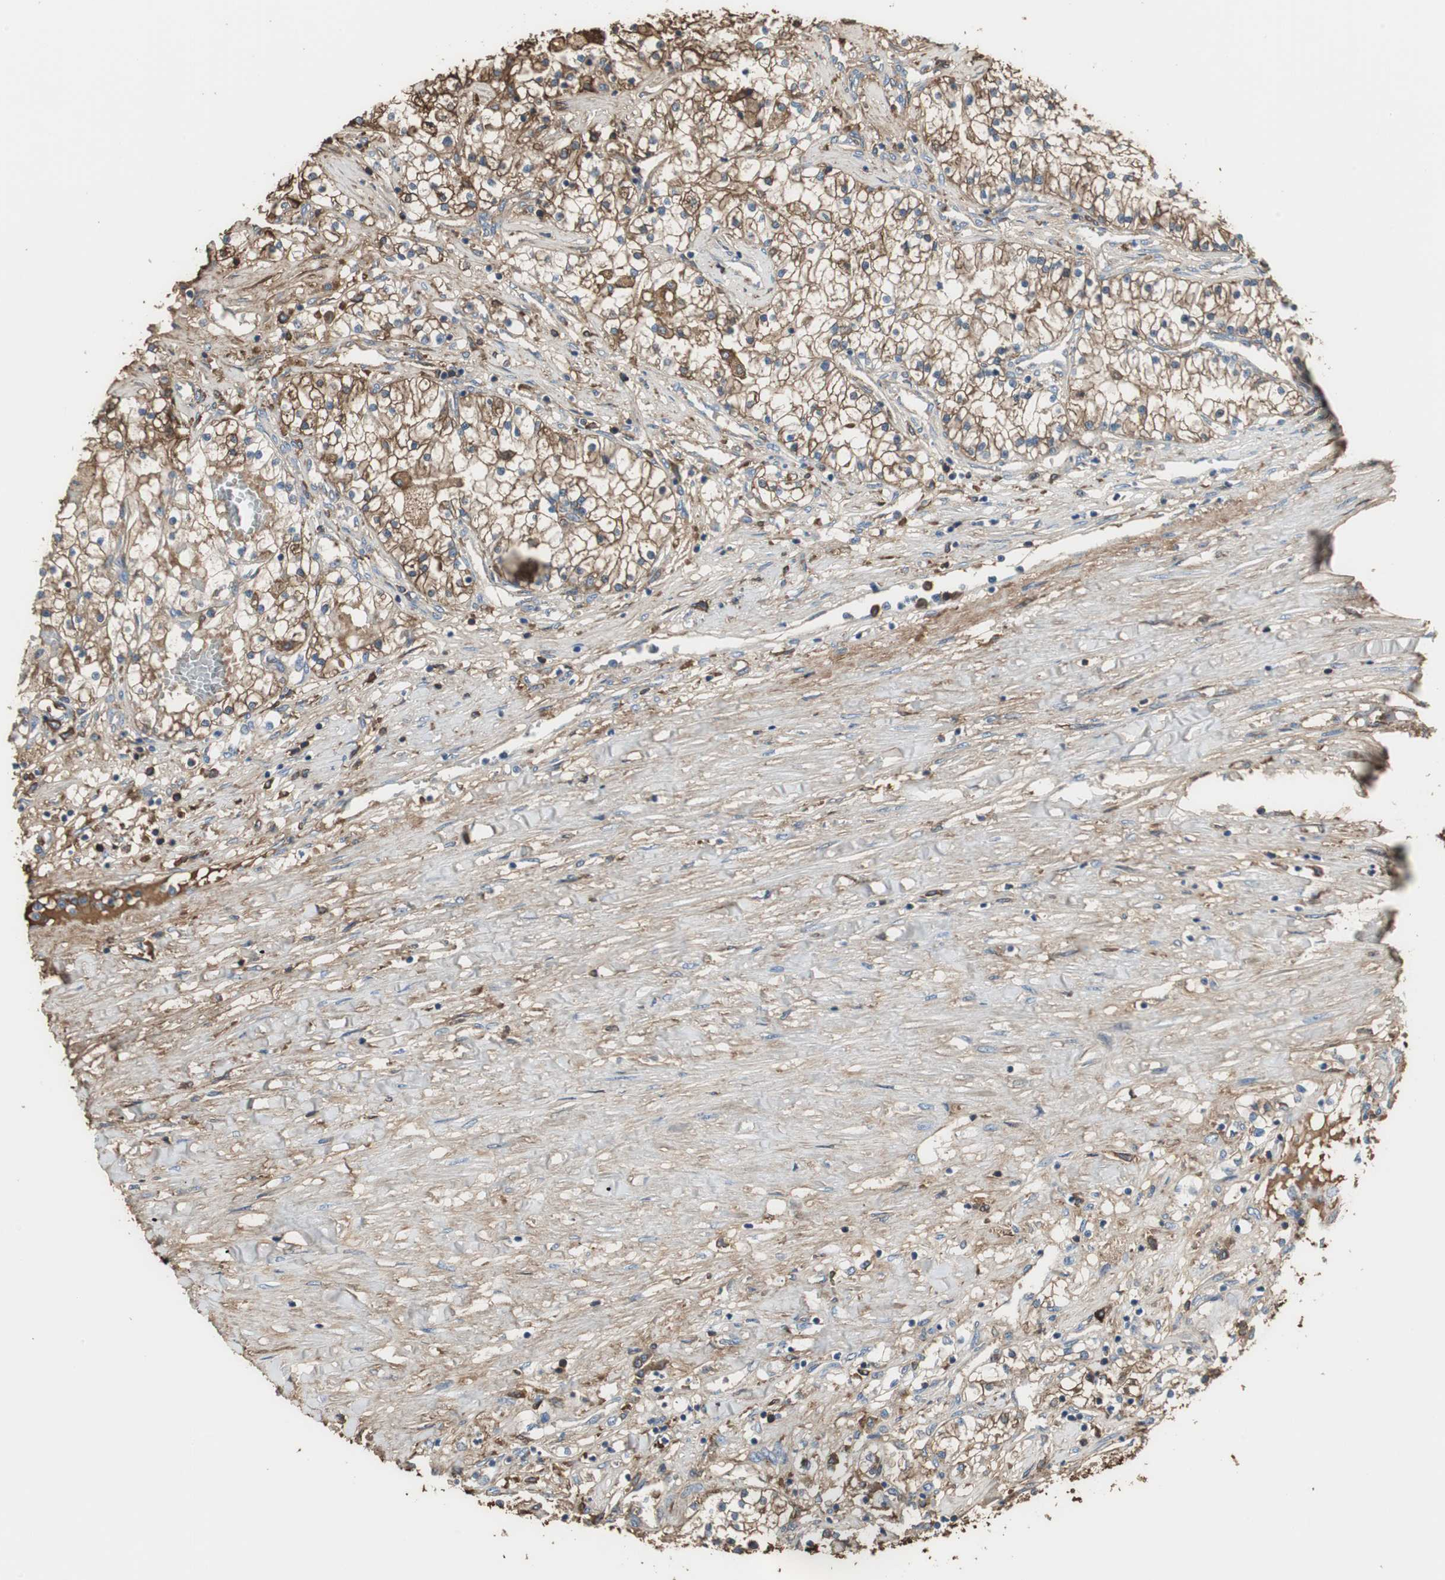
{"staining": {"intensity": "moderate", "quantity": "25%-75%", "location": "cytoplasmic/membranous"}, "tissue": "renal cancer", "cell_type": "Tumor cells", "image_type": "cancer", "snomed": [{"axis": "morphology", "description": "Adenocarcinoma, NOS"}, {"axis": "topography", "description": "Kidney"}], "caption": "A brown stain shows moderate cytoplasmic/membranous positivity of a protein in renal cancer (adenocarcinoma) tumor cells. (brown staining indicates protein expression, while blue staining denotes nuclei).", "gene": "IGHA1", "patient": {"sex": "male", "age": 68}}